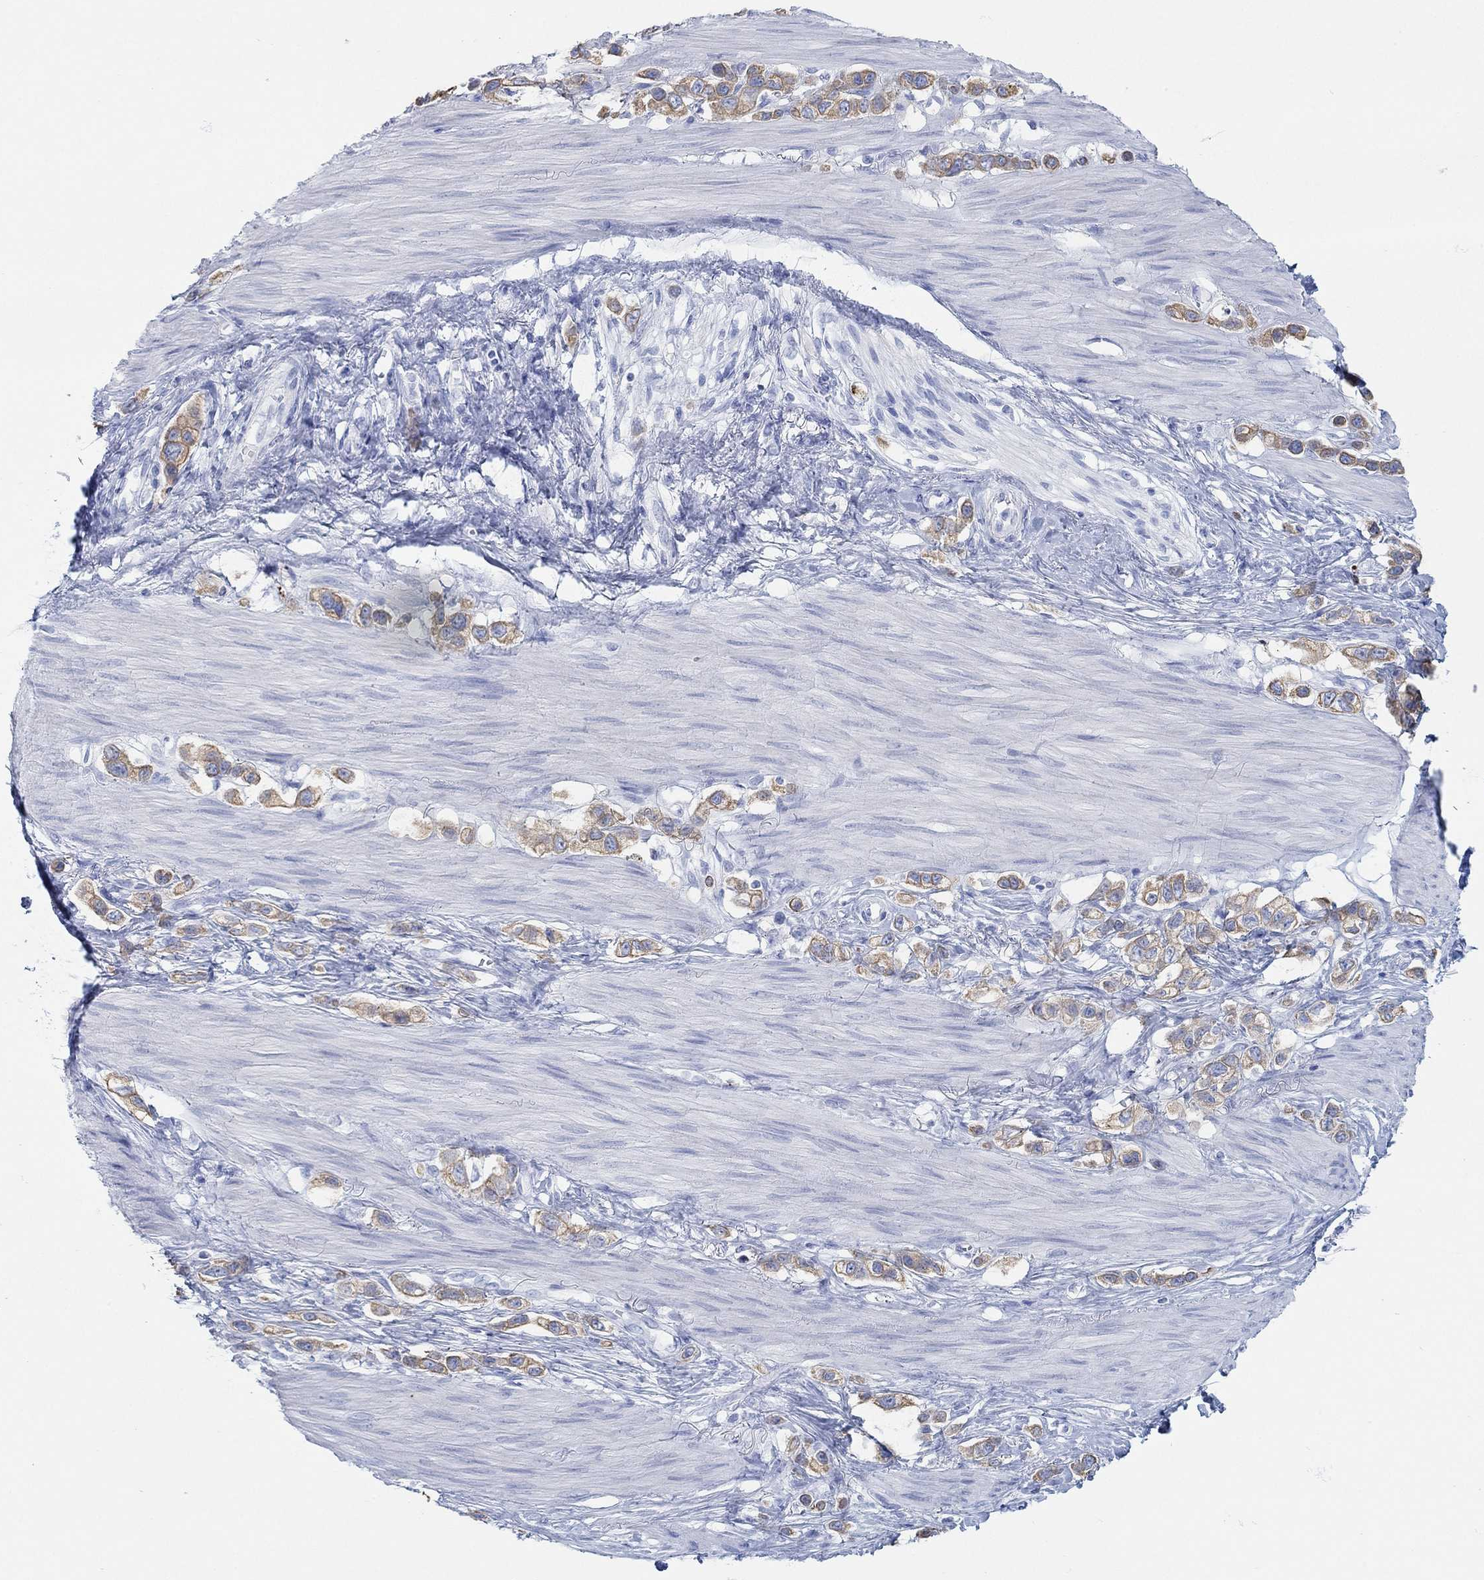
{"staining": {"intensity": "moderate", "quantity": ">75%", "location": "cytoplasmic/membranous"}, "tissue": "stomach cancer", "cell_type": "Tumor cells", "image_type": "cancer", "snomed": [{"axis": "morphology", "description": "Normal tissue, NOS"}, {"axis": "morphology", "description": "Adenocarcinoma, NOS"}, {"axis": "morphology", "description": "Adenocarcinoma, High grade"}, {"axis": "topography", "description": "Stomach, upper"}, {"axis": "topography", "description": "Stomach"}], "caption": "An immunohistochemistry micrograph of tumor tissue is shown. Protein staining in brown shows moderate cytoplasmic/membranous positivity in stomach cancer (high-grade adenocarcinoma) within tumor cells.", "gene": "AK8", "patient": {"sex": "female", "age": 65}}